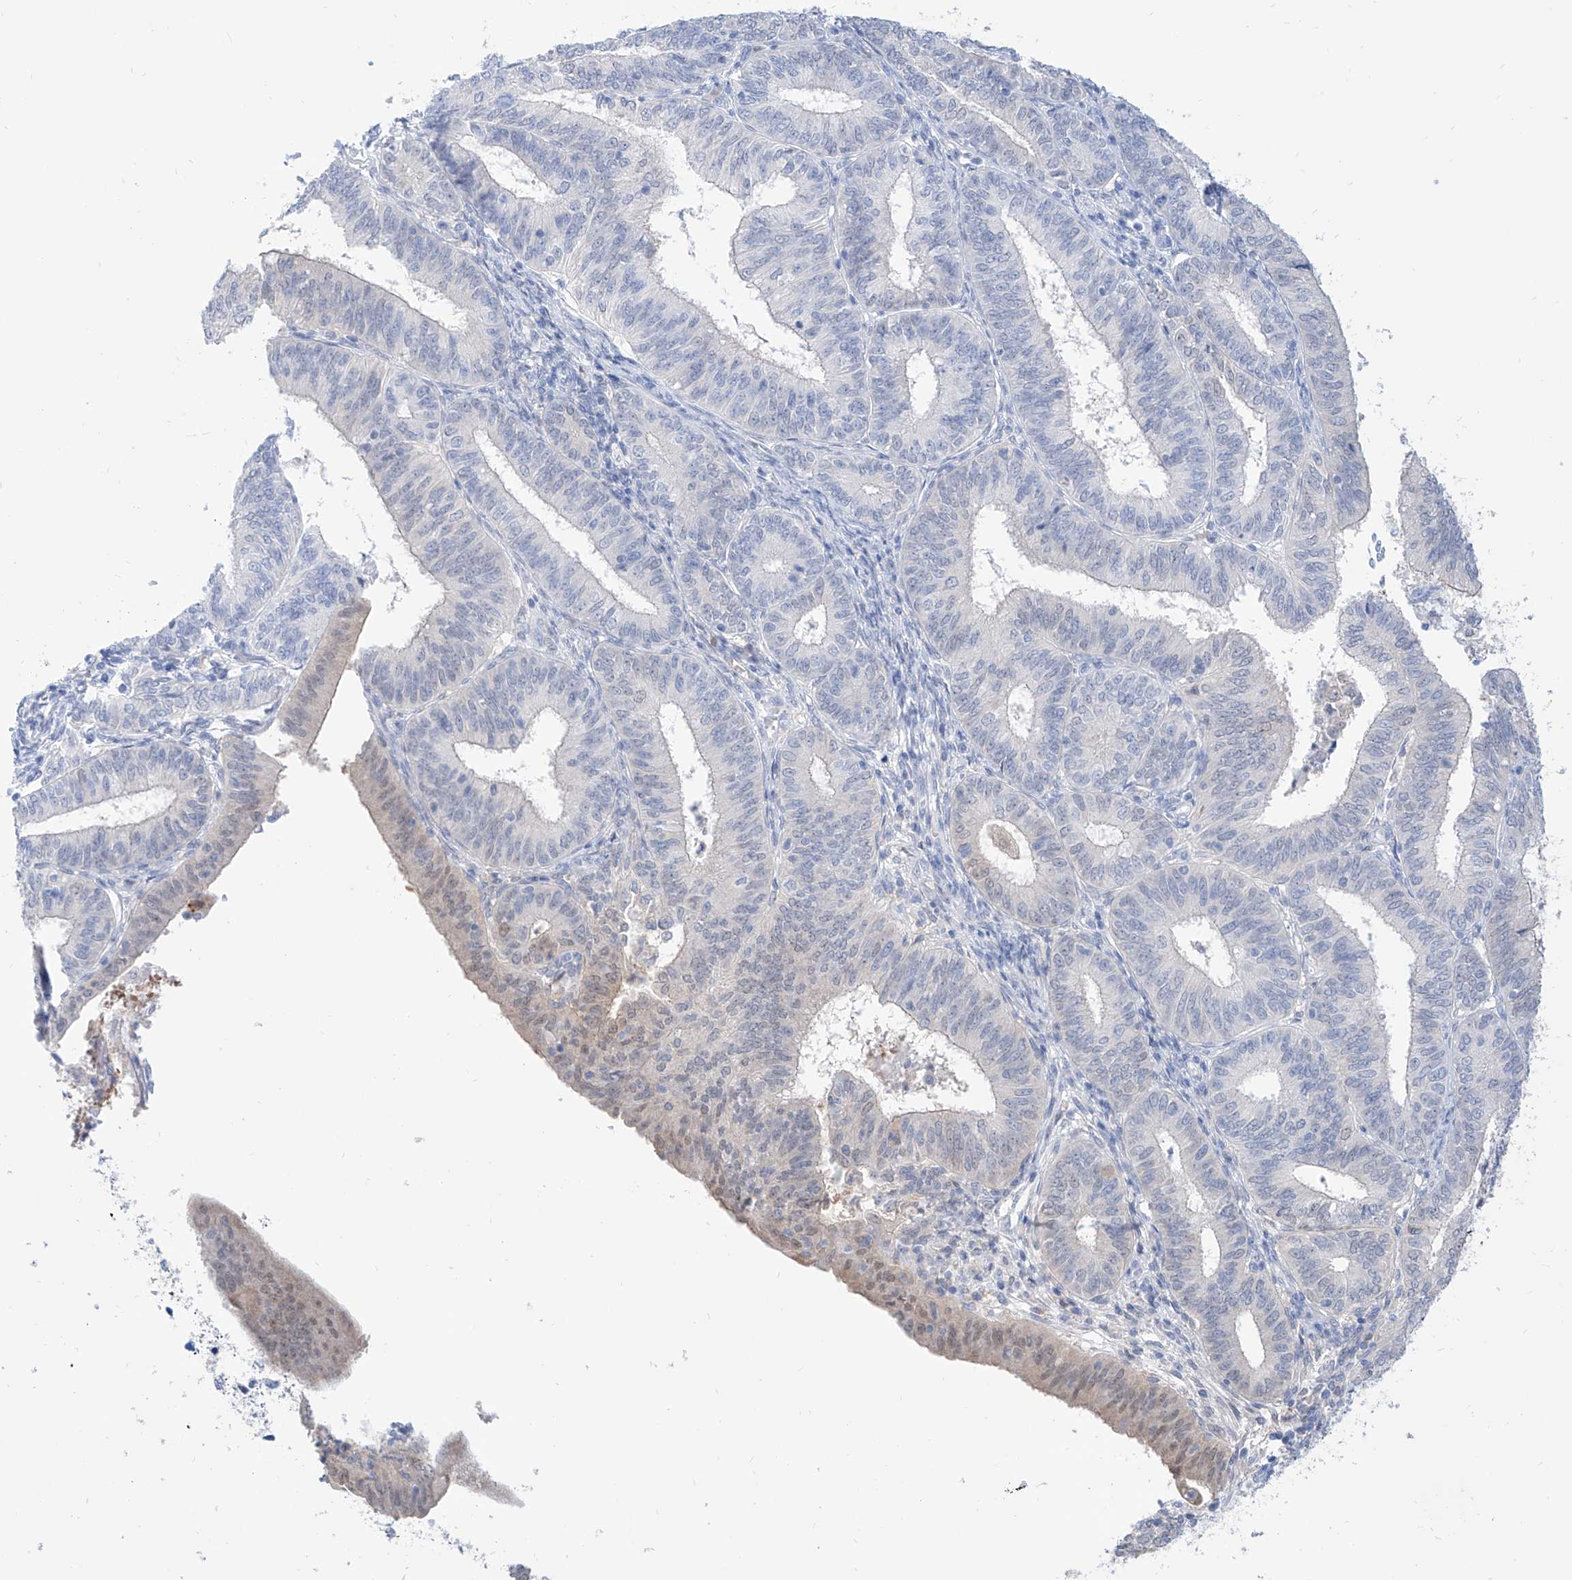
{"staining": {"intensity": "weak", "quantity": "<25%", "location": "nuclear"}, "tissue": "endometrial cancer", "cell_type": "Tumor cells", "image_type": "cancer", "snomed": [{"axis": "morphology", "description": "Adenocarcinoma, NOS"}, {"axis": "topography", "description": "Endometrium"}], "caption": "DAB immunohistochemical staining of endometrial cancer shows no significant expression in tumor cells. (DAB (3,3'-diaminobenzidine) IHC, high magnification).", "gene": "PDXK", "patient": {"sex": "female", "age": 51}}